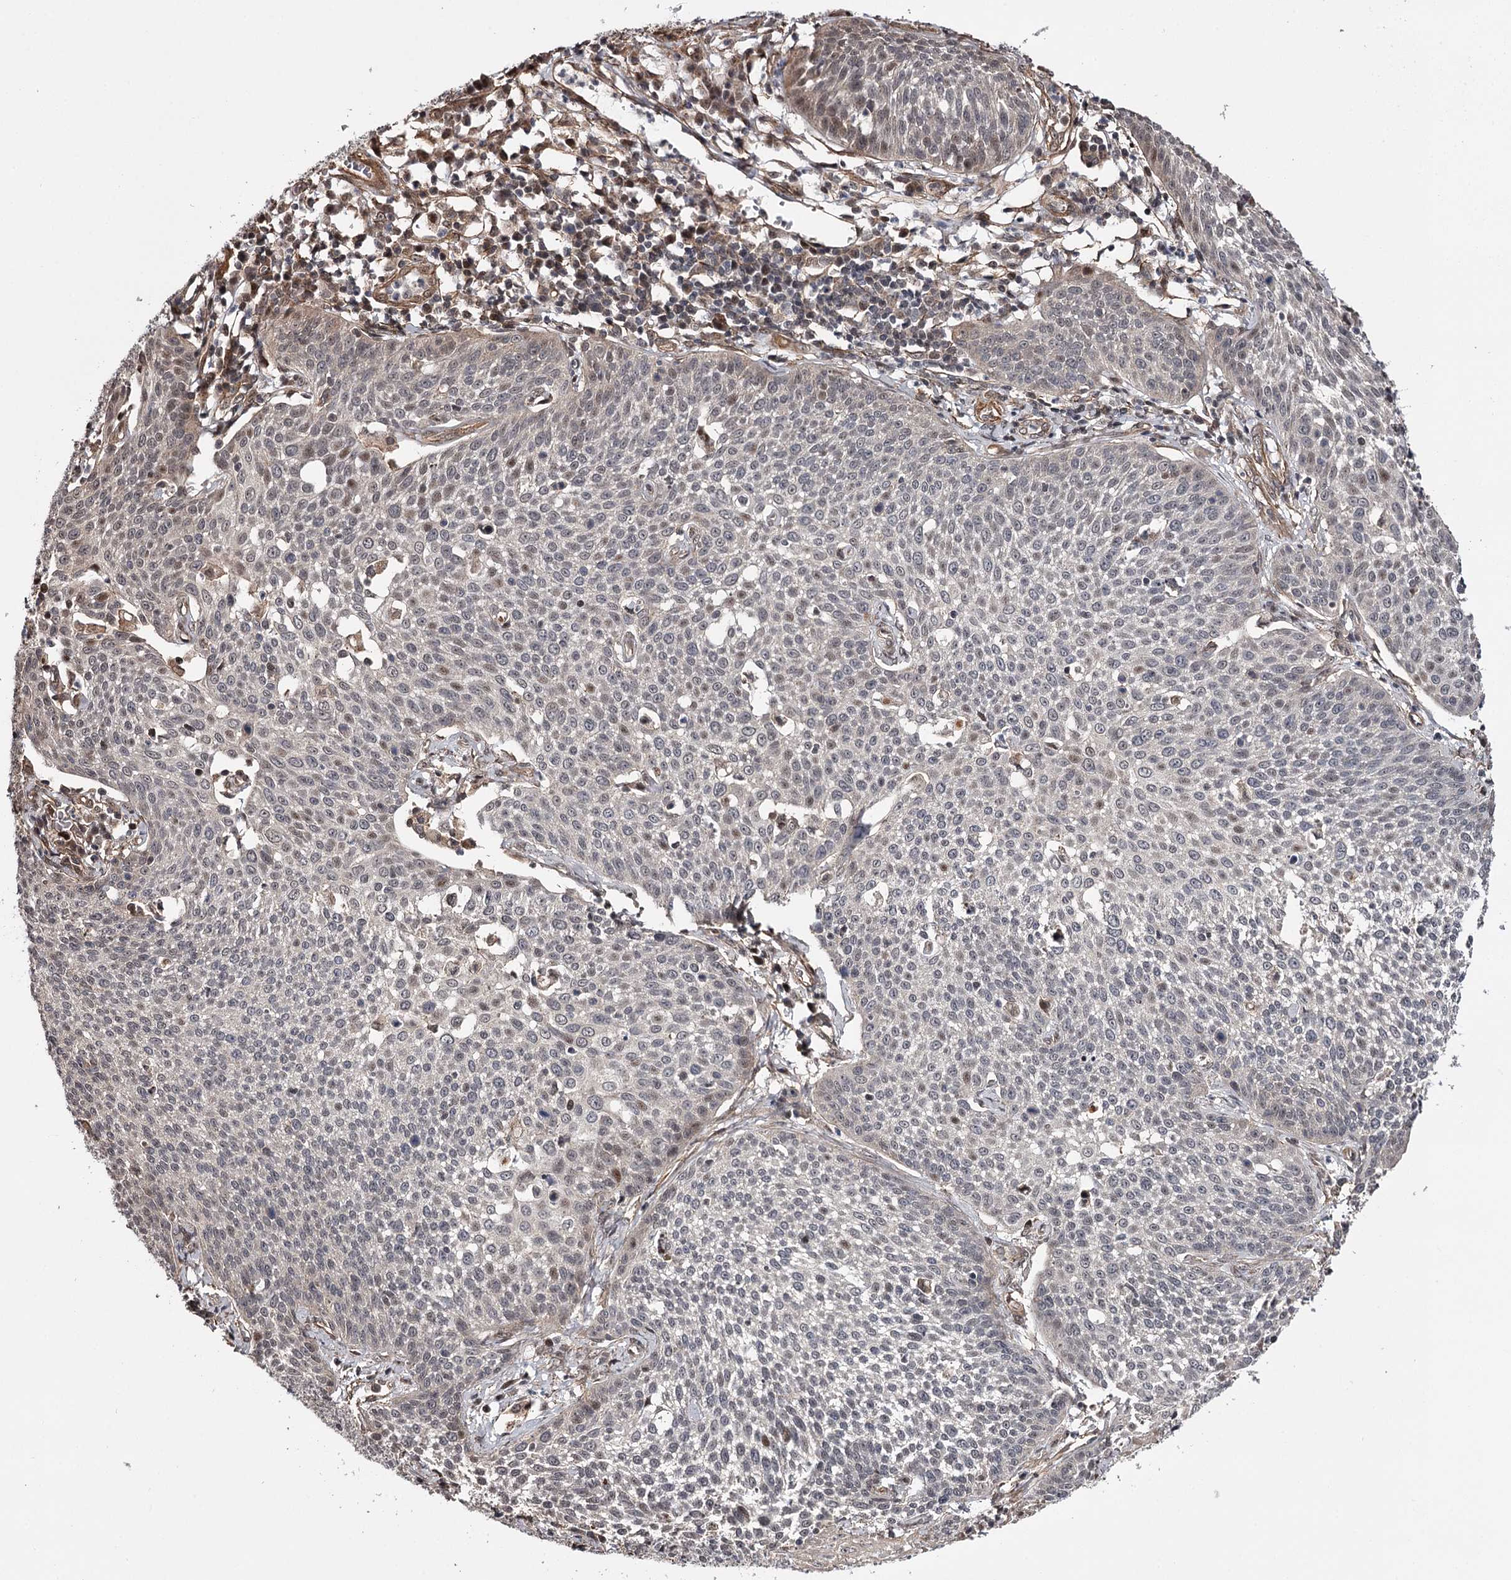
{"staining": {"intensity": "weak", "quantity": "<25%", "location": "nuclear"}, "tissue": "cervical cancer", "cell_type": "Tumor cells", "image_type": "cancer", "snomed": [{"axis": "morphology", "description": "Squamous cell carcinoma, NOS"}, {"axis": "topography", "description": "Cervix"}], "caption": "Tumor cells are negative for brown protein staining in squamous cell carcinoma (cervical).", "gene": "TTC33", "patient": {"sex": "female", "age": 34}}